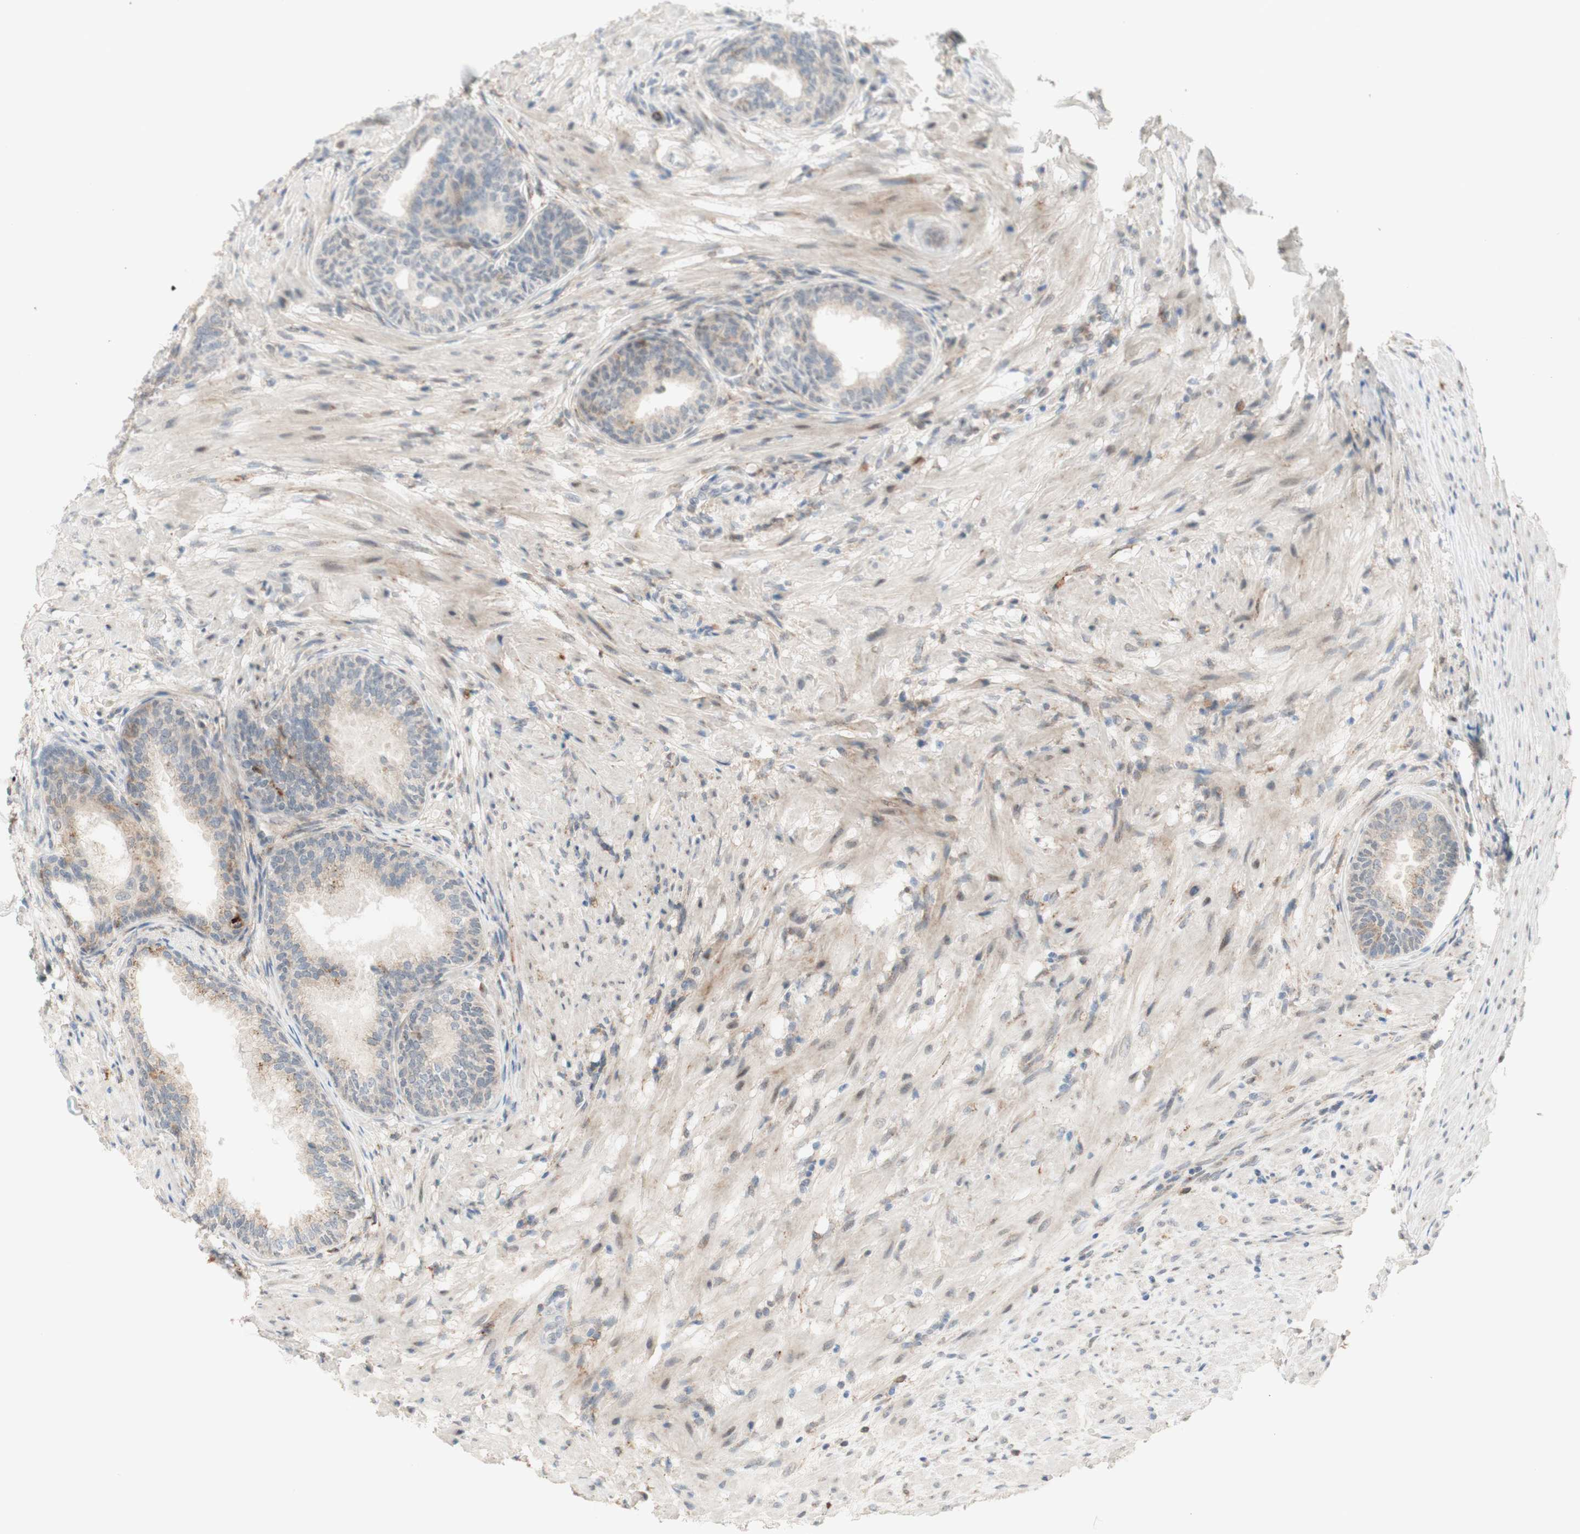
{"staining": {"intensity": "weak", "quantity": "25%-75%", "location": "cytoplasmic/membranous"}, "tissue": "prostate", "cell_type": "Glandular cells", "image_type": "normal", "snomed": [{"axis": "morphology", "description": "Normal tissue, NOS"}, {"axis": "topography", "description": "Prostate"}], "caption": "Brown immunohistochemical staining in normal prostate demonstrates weak cytoplasmic/membranous positivity in about 25%-75% of glandular cells.", "gene": "GAPT", "patient": {"sex": "male", "age": 76}}